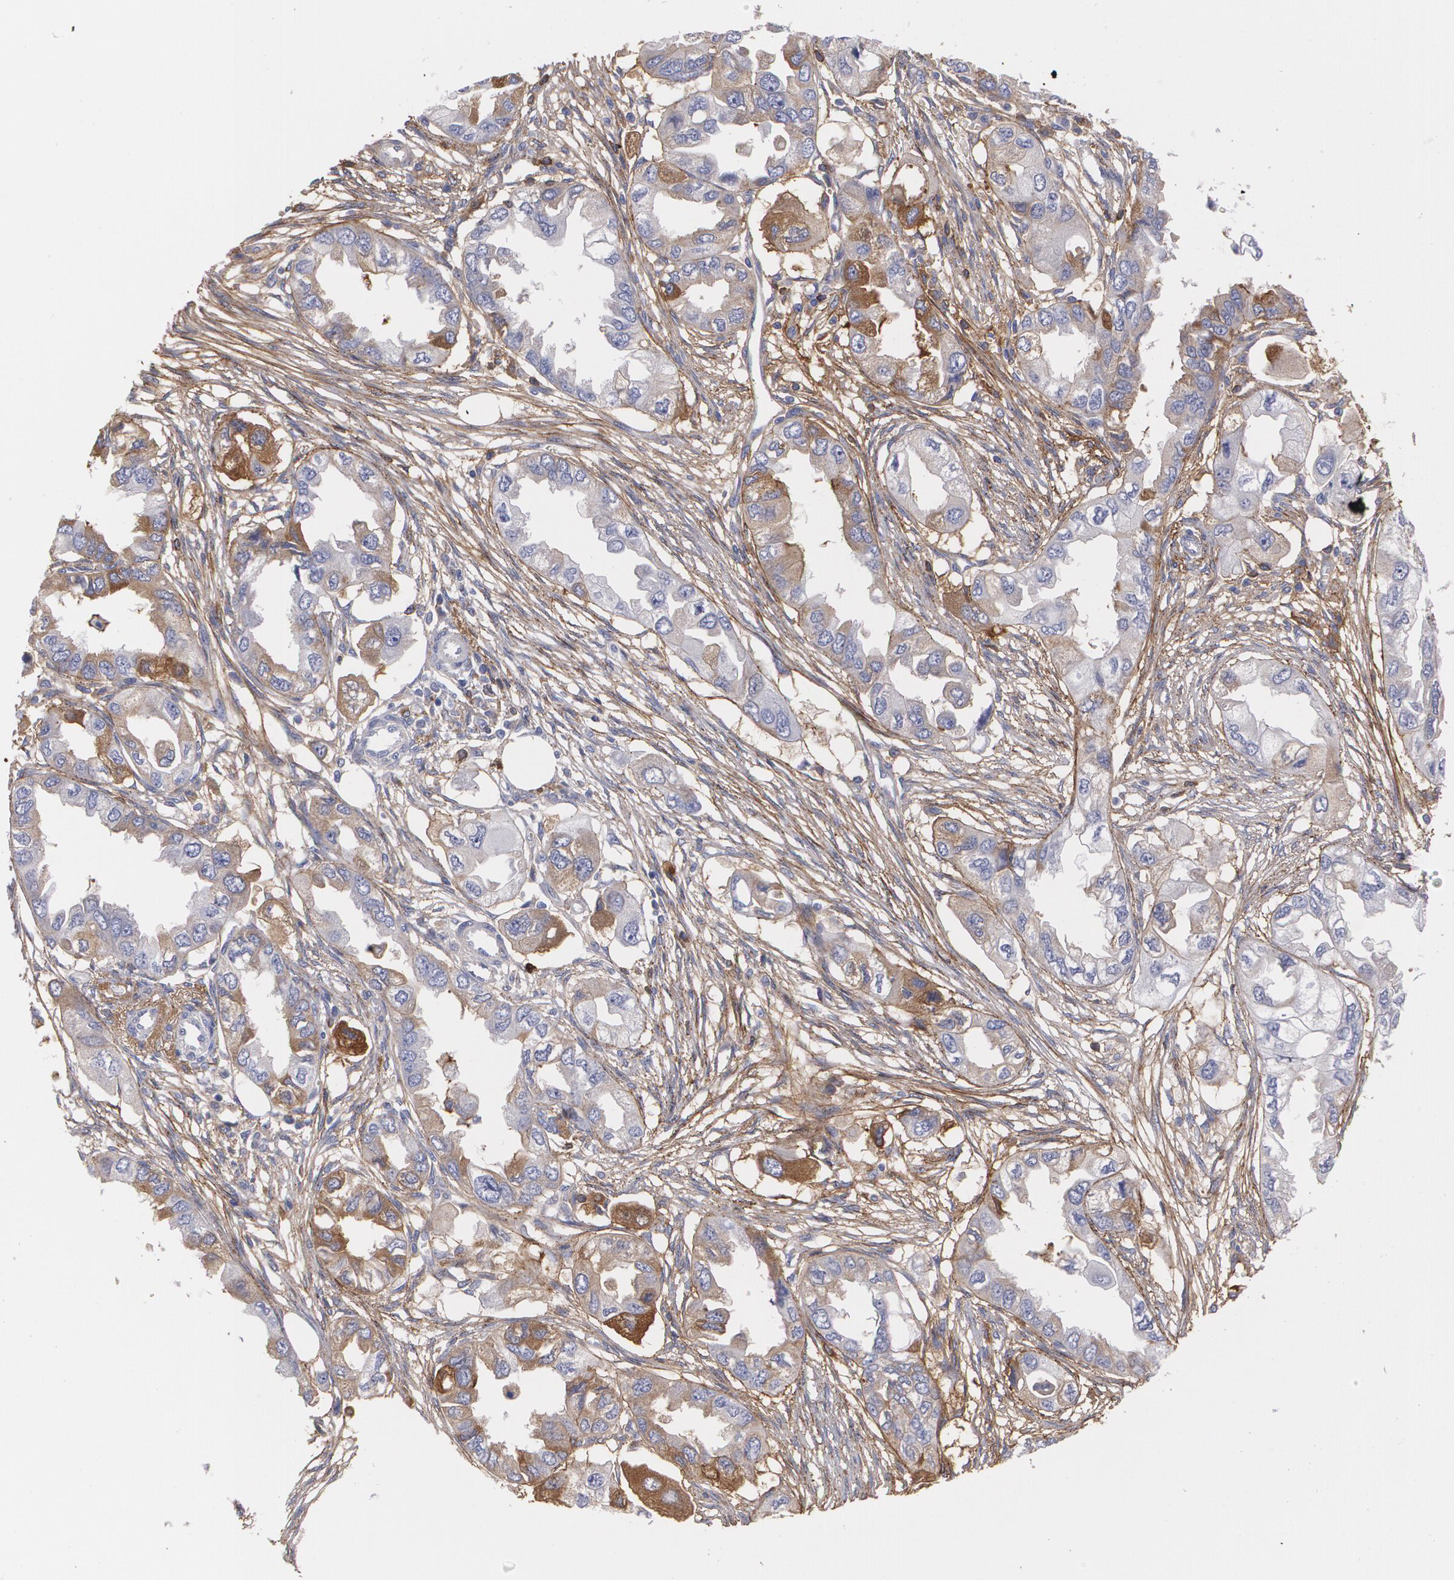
{"staining": {"intensity": "moderate", "quantity": "25%-75%", "location": "cytoplasmic/membranous"}, "tissue": "endometrial cancer", "cell_type": "Tumor cells", "image_type": "cancer", "snomed": [{"axis": "morphology", "description": "Adenocarcinoma, NOS"}, {"axis": "topography", "description": "Endometrium"}], "caption": "Immunohistochemical staining of human endometrial cancer demonstrates medium levels of moderate cytoplasmic/membranous protein positivity in approximately 25%-75% of tumor cells.", "gene": "FBLN1", "patient": {"sex": "female", "age": 67}}